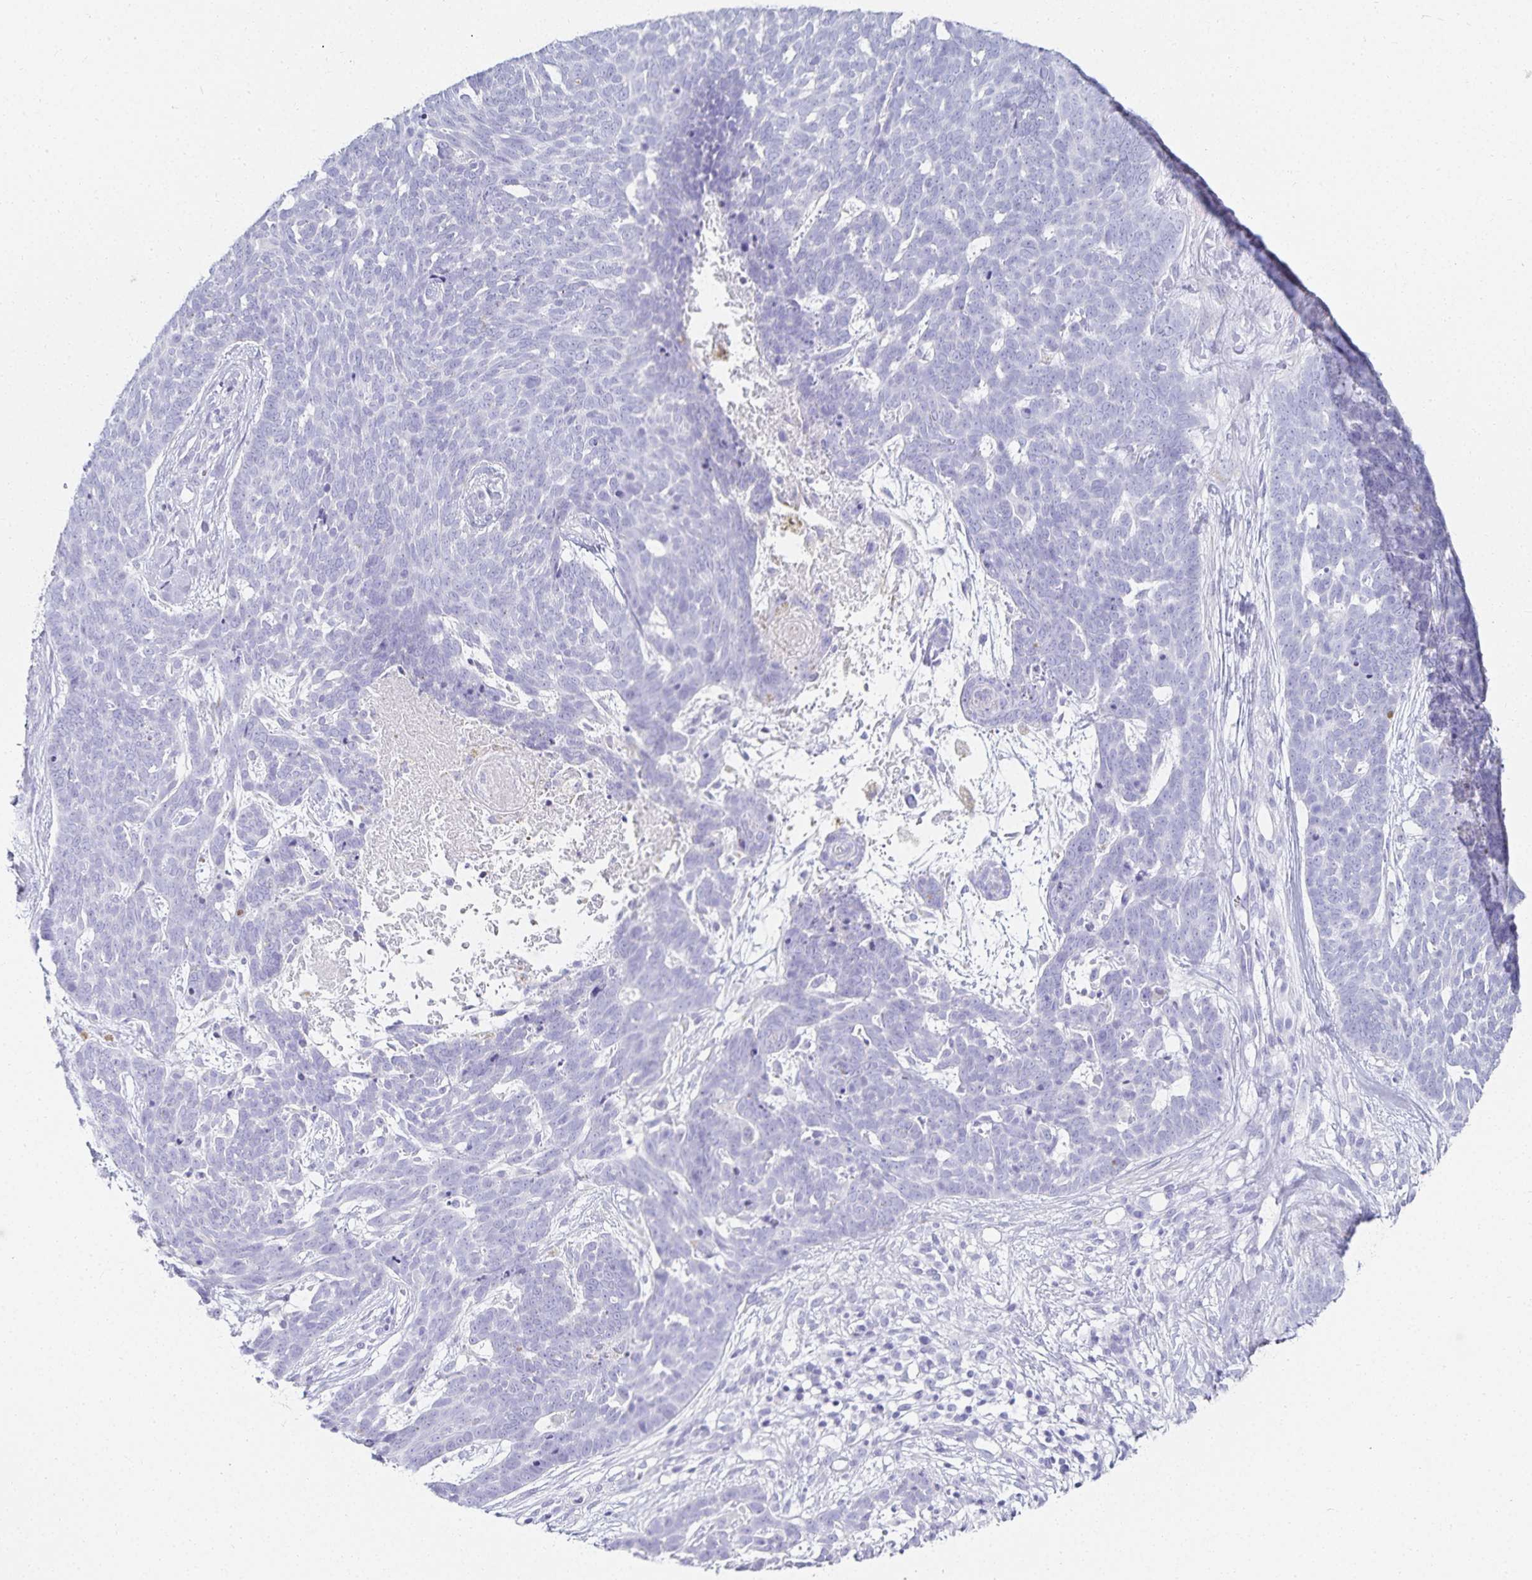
{"staining": {"intensity": "negative", "quantity": "none", "location": "none"}, "tissue": "skin cancer", "cell_type": "Tumor cells", "image_type": "cancer", "snomed": [{"axis": "morphology", "description": "Basal cell carcinoma"}, {"axis": "topography", "description": "Skin"}], "caption": "Tumor cells are negative for protein expression in human skin basal cell carcinoma. Brightfield microscopy of immunohistochemistry (IHC) stained with DAB (3,3'-diaminobenzidine) (brown) and hematoxylin (blue), captured at high magnification.", "gene": "GP2", "patient": {"sex": "female", "age": 78}}